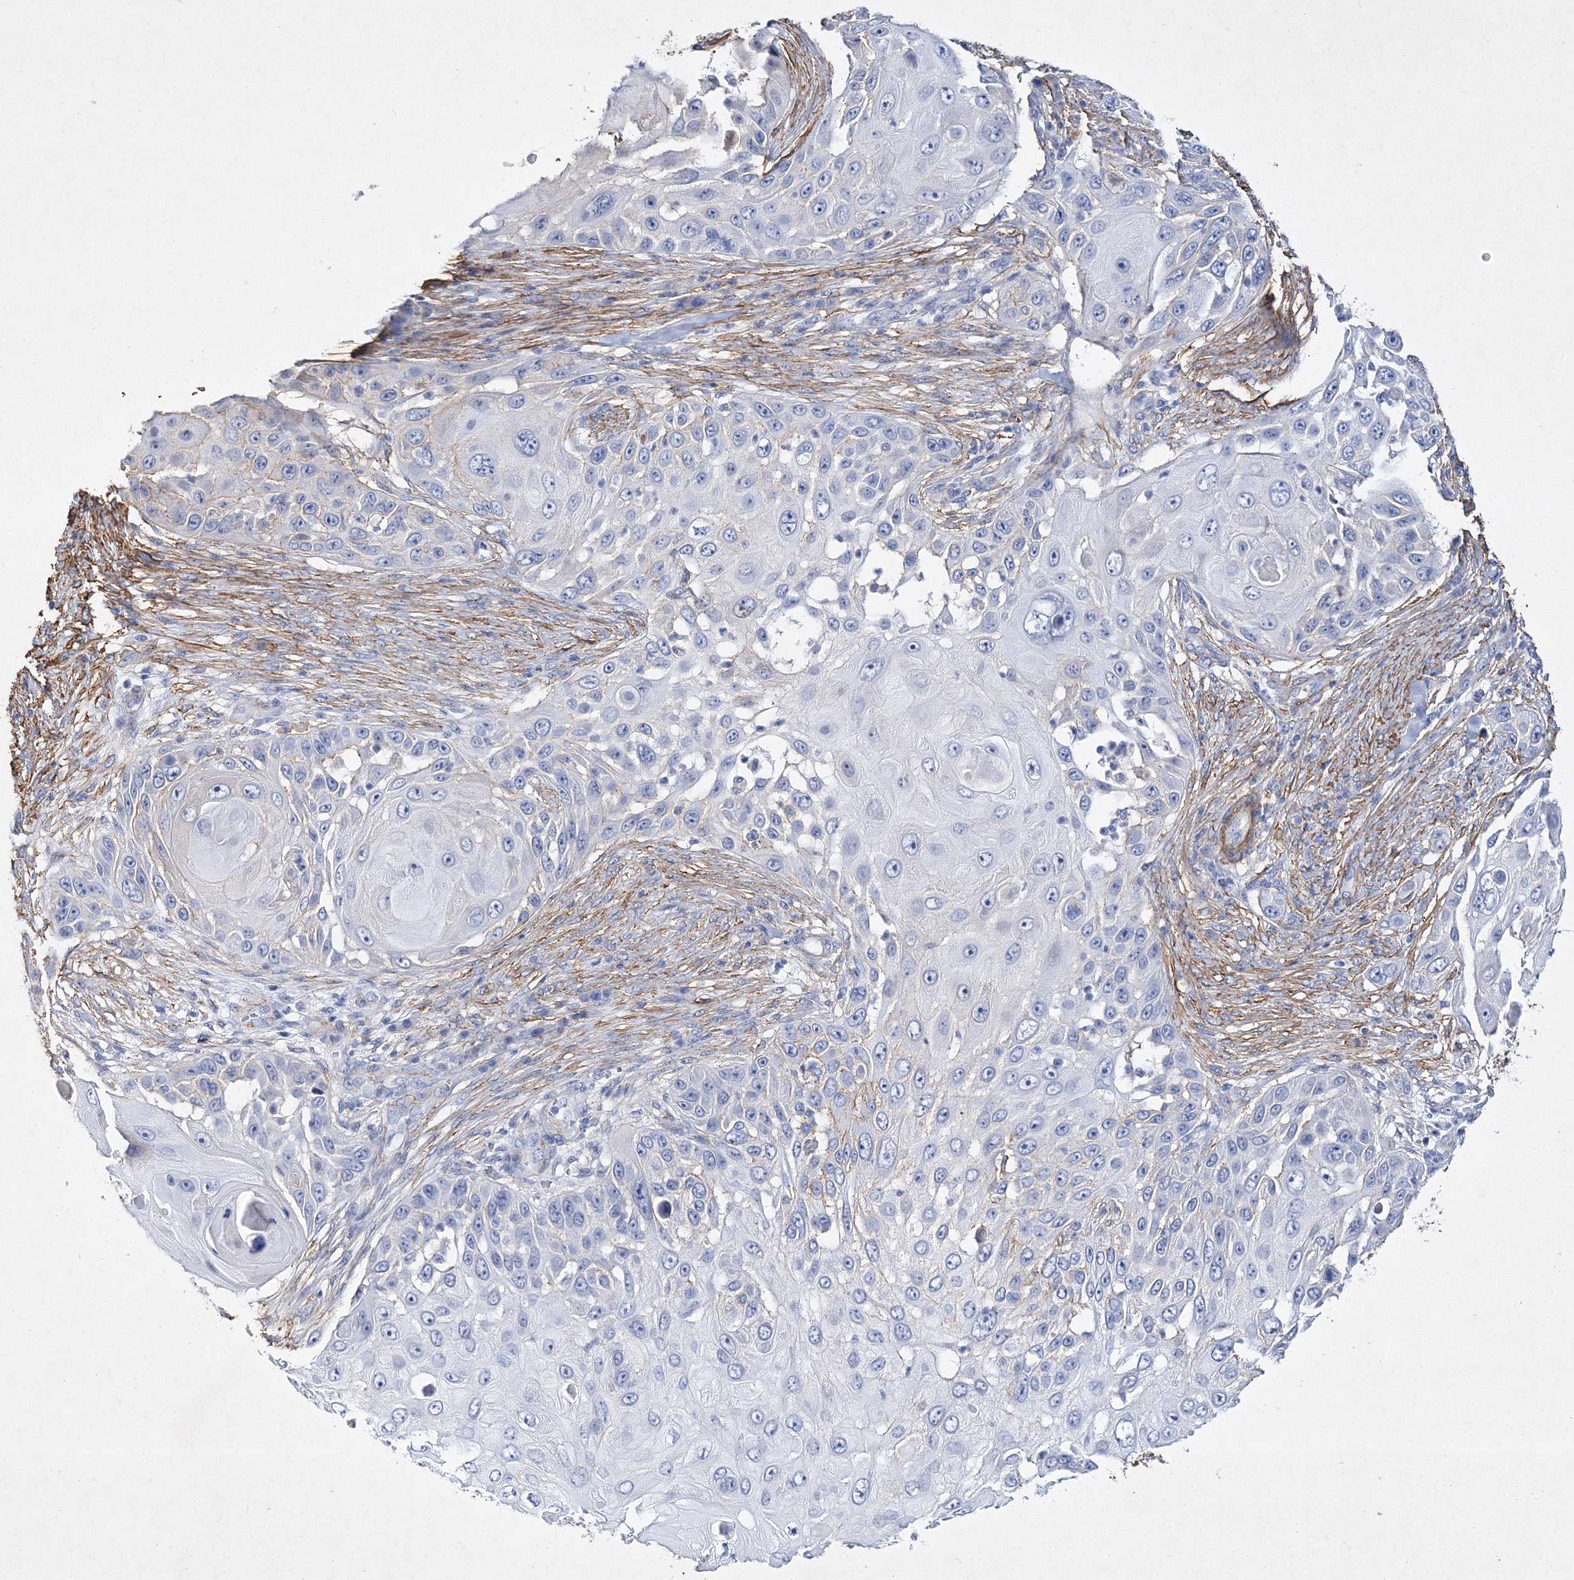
{"staining": {"intensity": "negative", "quantity": "none", "location": "none"}, "tissue": "skin cancer", "cell_type": "Tumor cells", "image_type": "cancer", "snomed": [{"axis": "morphology", "description": "Squamous cell carcinoma, NOS"}, {"axis": "topography", "description": "Skin"}], "caption": "Tumor cells are negative for brown protein staining in squamous cell carcinoma (skin).", "gene": "RTN2", "patient": {"sex": "female", "age": 44}}